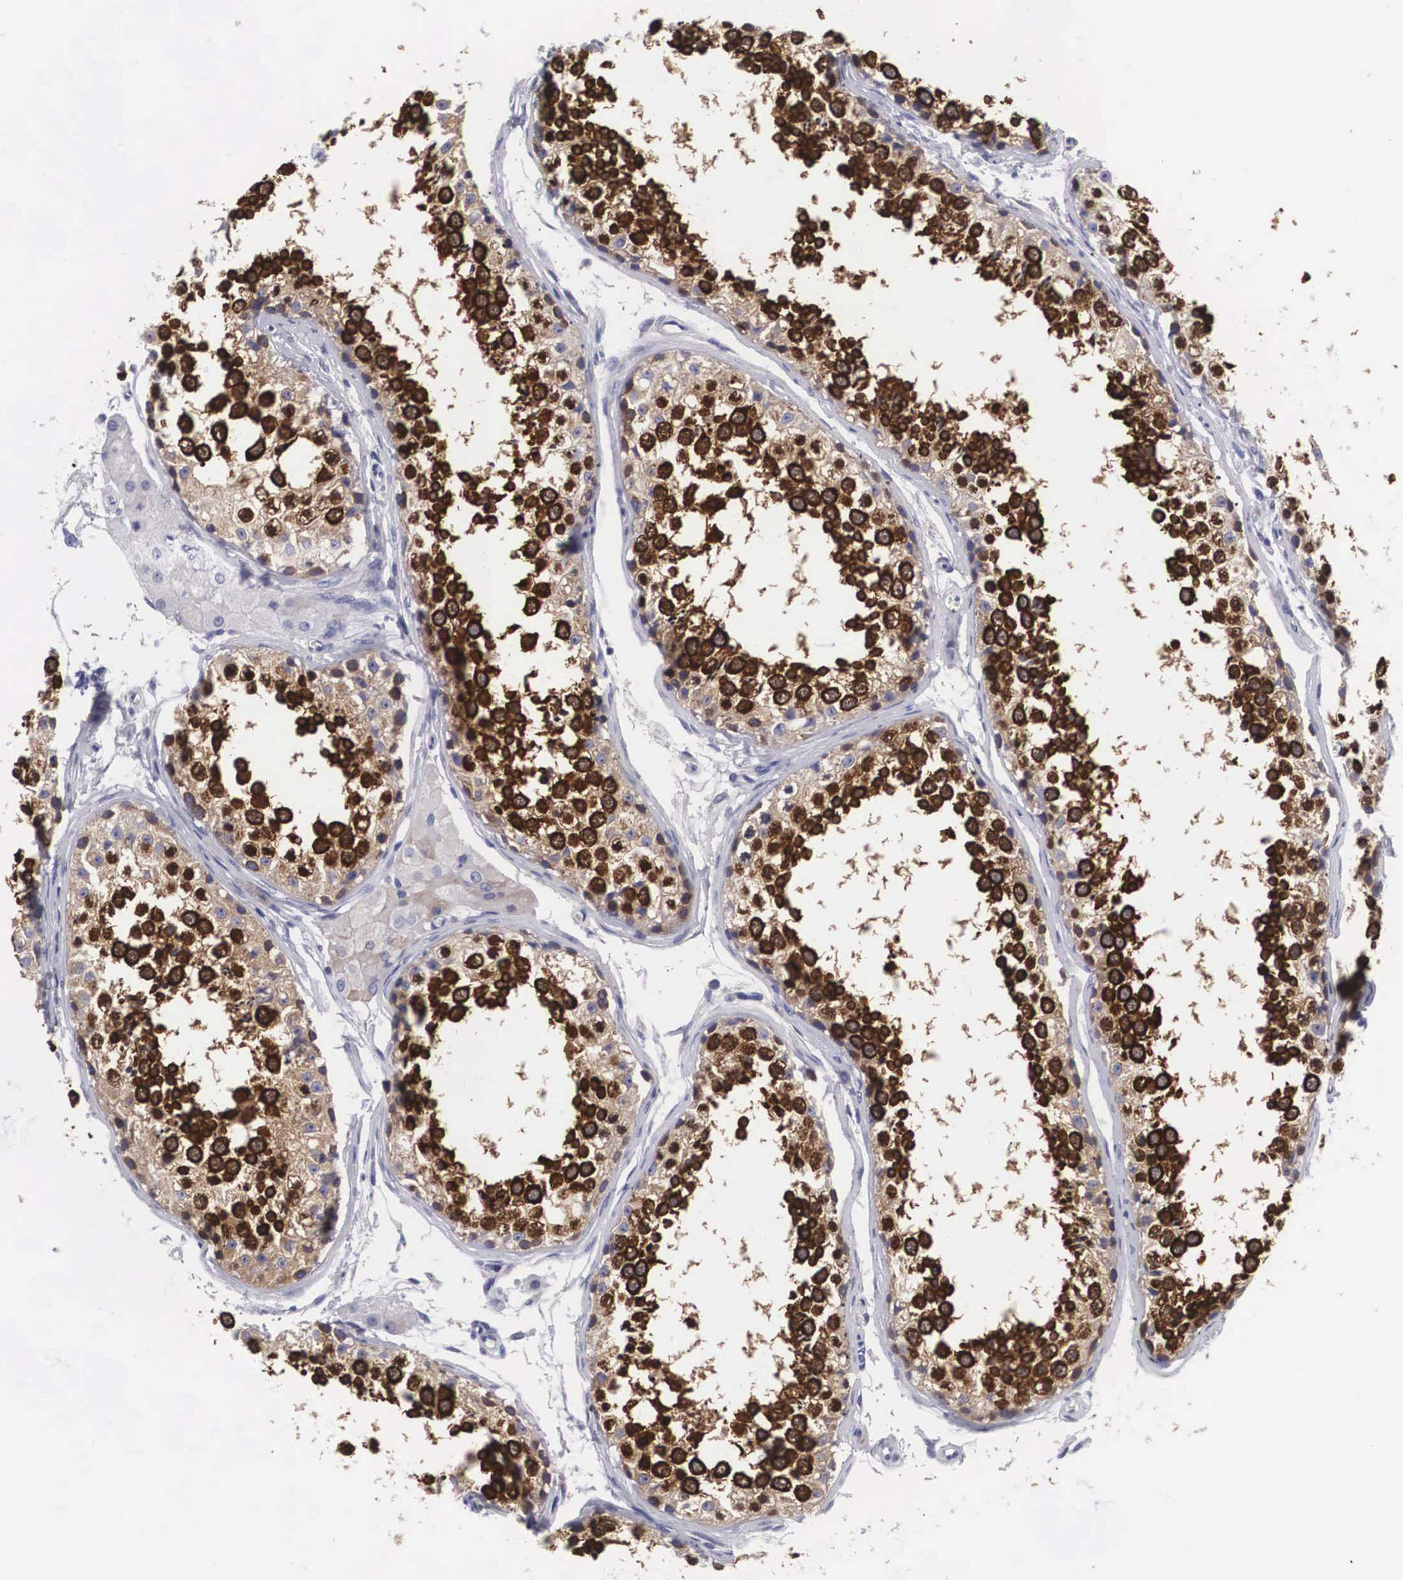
{"staining": {"intensity": "strong", "quantity": ">75%", "location": "cytoplasmic/membranous,nuclear"}, "tissue": "testis", "cell_type": "Cells in seminiferous ducts", "image_type": "normal", "snomed": [{"axis": "morphology", "description": "Normal tissue, NOS"}, {"axis": "topography", "description": "Testis"}], "caption": "Unremarkable testis reveals strong cytoplasmic/membranous,nuclear staining in approximately >75% of cells in seminiferous ducts, visualized by immunohistochemistry.", "gene": "ARMCX3", "patient": {"sex": "male", "age": 57}}